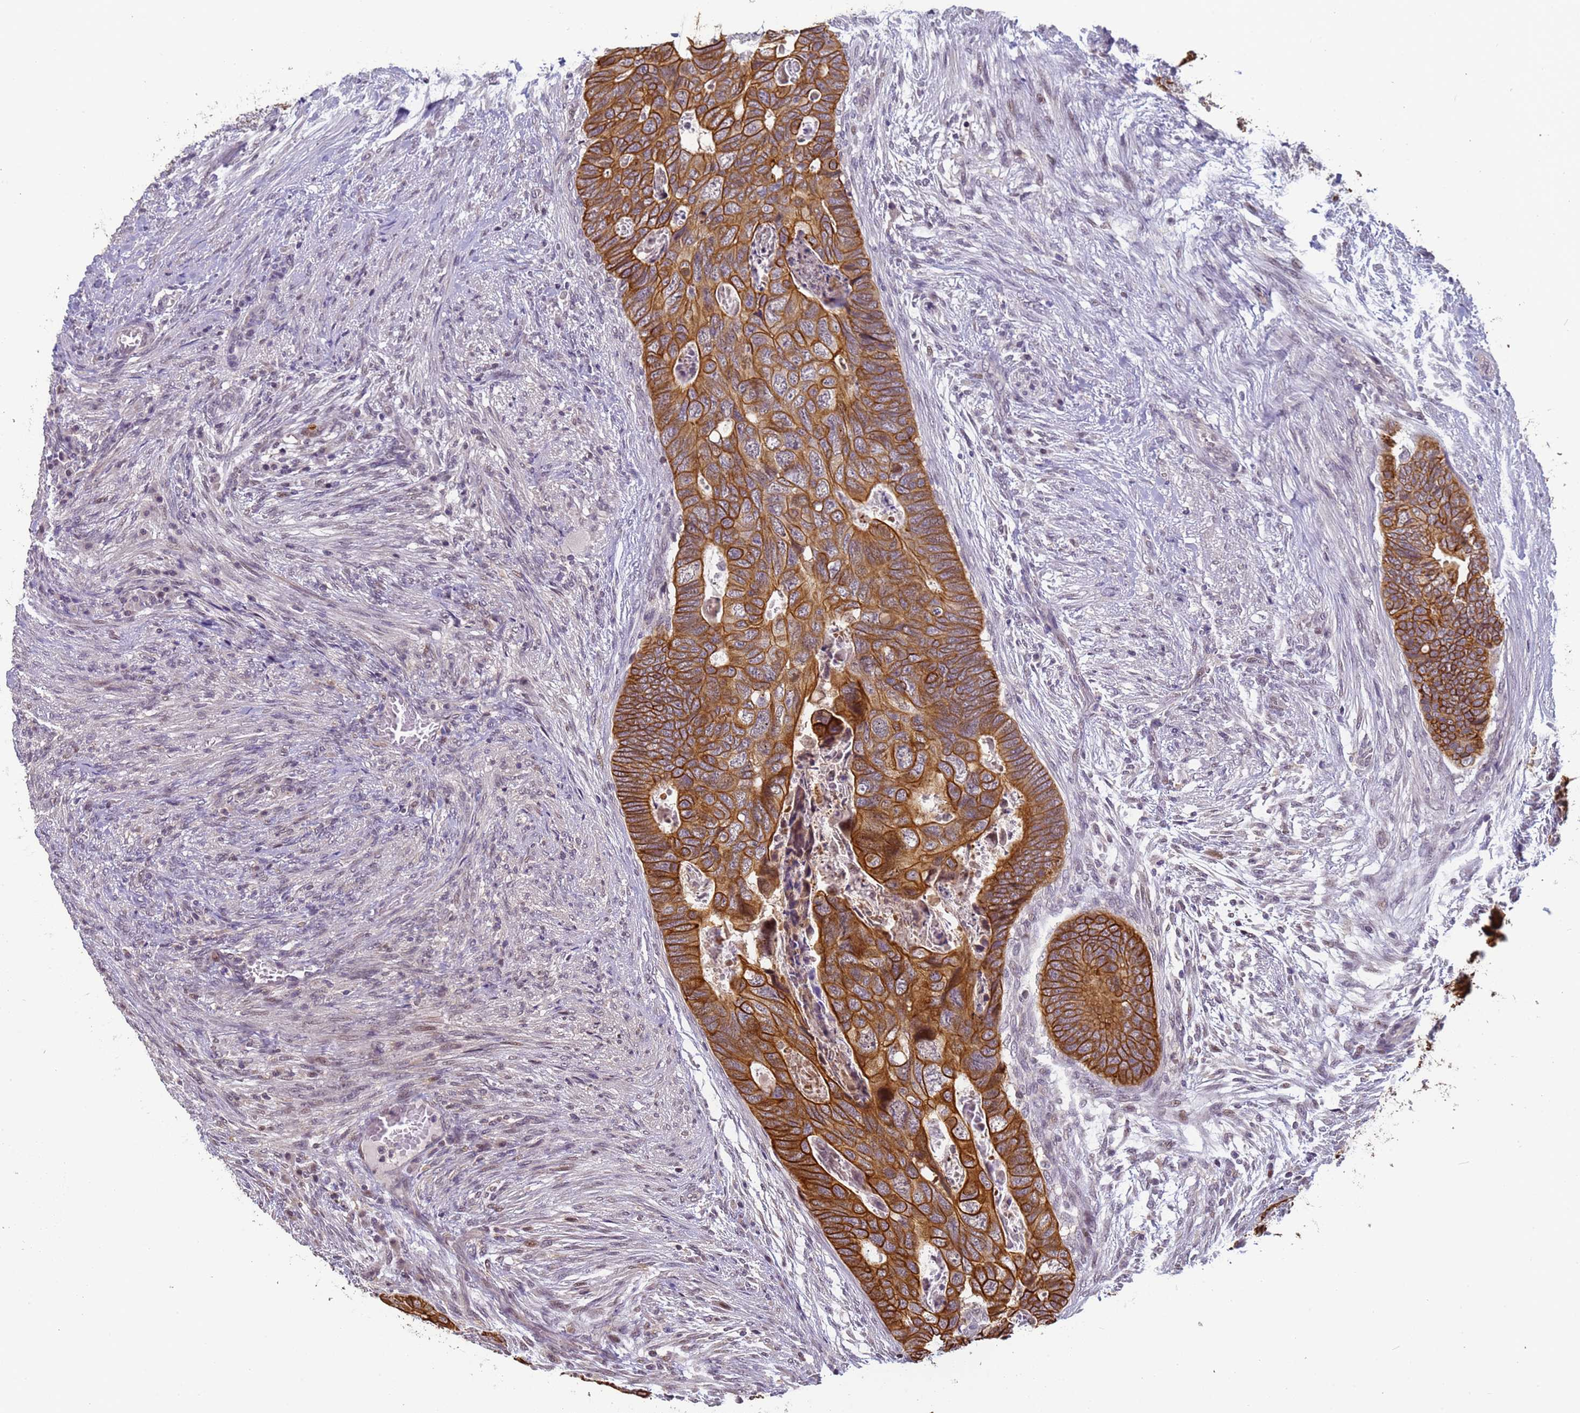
{"staining": {"intensity": "strong", "quantity": ">75%", "location": "cytoplasmic/membranous"}, "tissue": "colorectal cancer", "cell_type": "Tumor cells", "image_type": "cancer", "snomed": [{"axis": "morphology", "description": "Adenocarcinoma, NOS"}, {"axis": "topography", "description": "Rectum"}], "caption": "Tumor cells display high levels of strong cytoplasmic/membranous expression in about >75% of cells in colorectal cancer. (DAB = brown stain, brightfield microscopy at high magnification).", "gene": "VWA3A", "patient": {"sex": "female", "age": 78}}